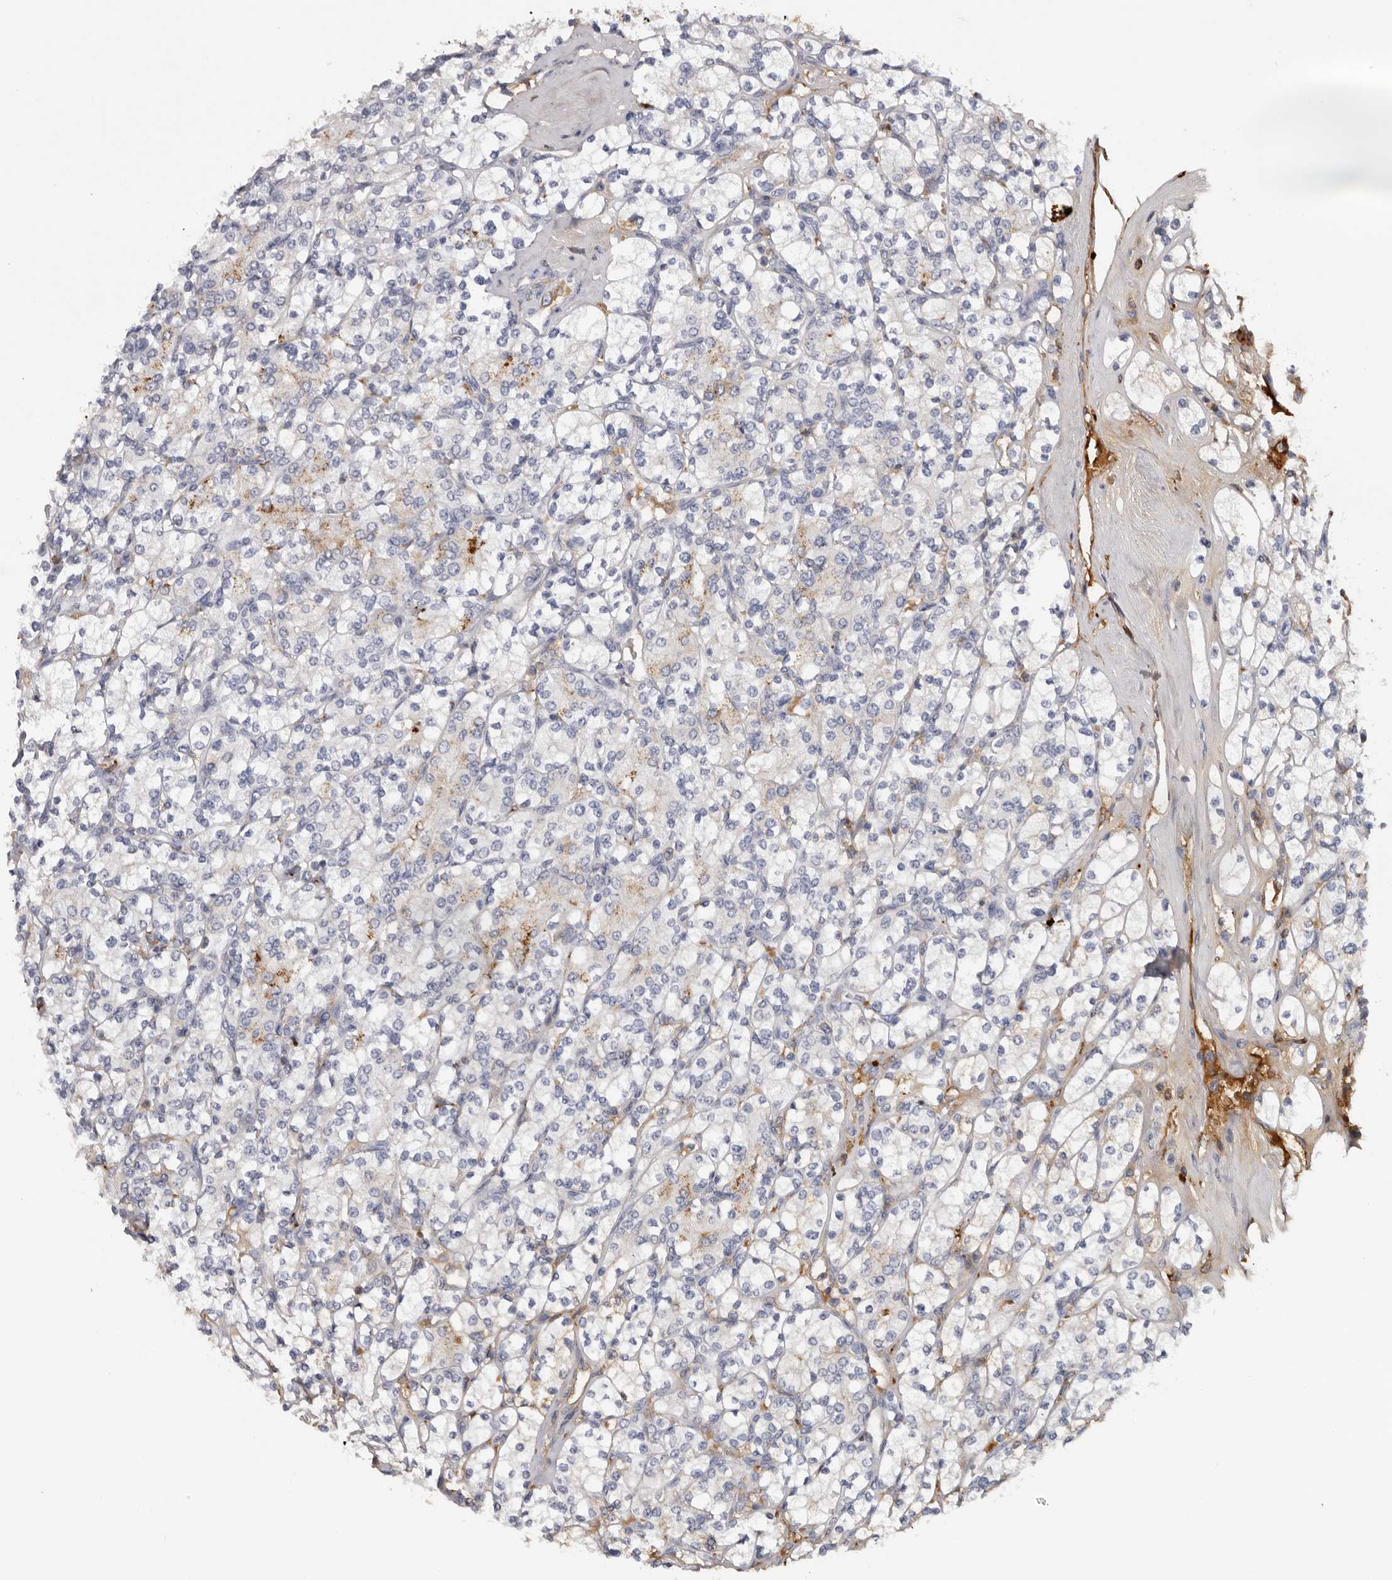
{"staining": {"intensity": "moderate", "quantity": "<25%", "location": "cytoplasmic/membranous"}, "tissue": "renal cancer", "cell_type": "Tumor cells", "image_type": "cancer", "snomed": [{"axis": "morphology", "description": "Adenocarcinoma, NOS"}, {"axis": "topography", "description": "Kidney"}], "caption": "Immunohistochemistry staining of renal cancer (adenocarcinoma), which demonstrates low levels of moderate cytoplasmic/membranous staining in approximately <25% of tumor cells indicating moderate cytoplasmic/membranous protein expression. The staining was performed using DAB (3,3'-diaminobenzidine) (brown) for protein detection and nuclei were counterstained in hematoxylin (blue).", "gene": "KLHL38", "patient": {"sex": "male", "age": 77}}